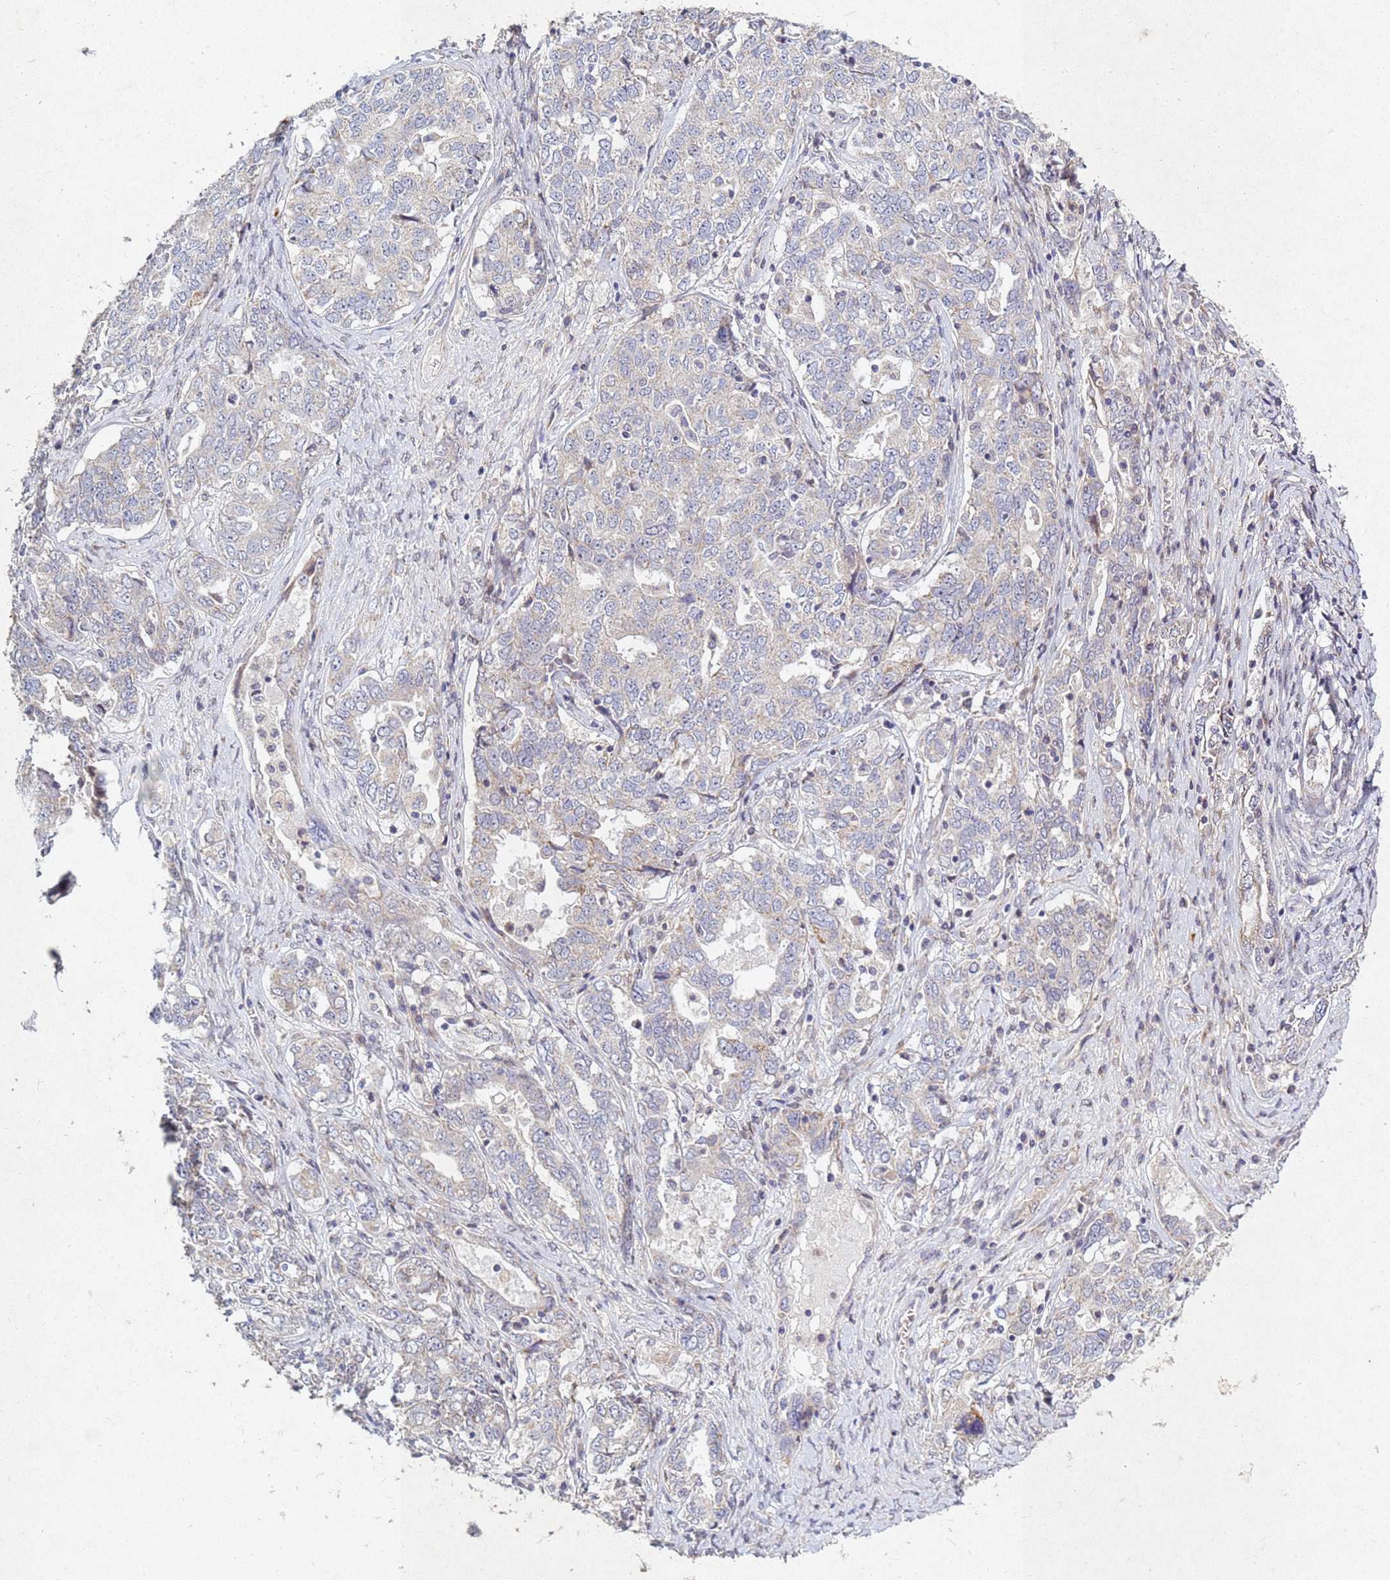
{"staining": {"intensity": "negative", "quantity": "none", "location": "none"}, "tissue": "ovarian cancer", "cell_type": "Tumor cells", "image_type": "cancer", "snomed": [{"axis": "morphology", "description": "Carcinoma, endometroid"}, {"axis": "topography", "description": "Ovary"}], "caption": "Protein analysis of ovarian cancer exhibits no significant staining in tumor cells. (DAB (3,3'-diaminobenzidine) IHC visualized using brightfield microscopy, high magnification).", "gene": "TNPO2", "patient": {"sex": "female", "age": 62}}